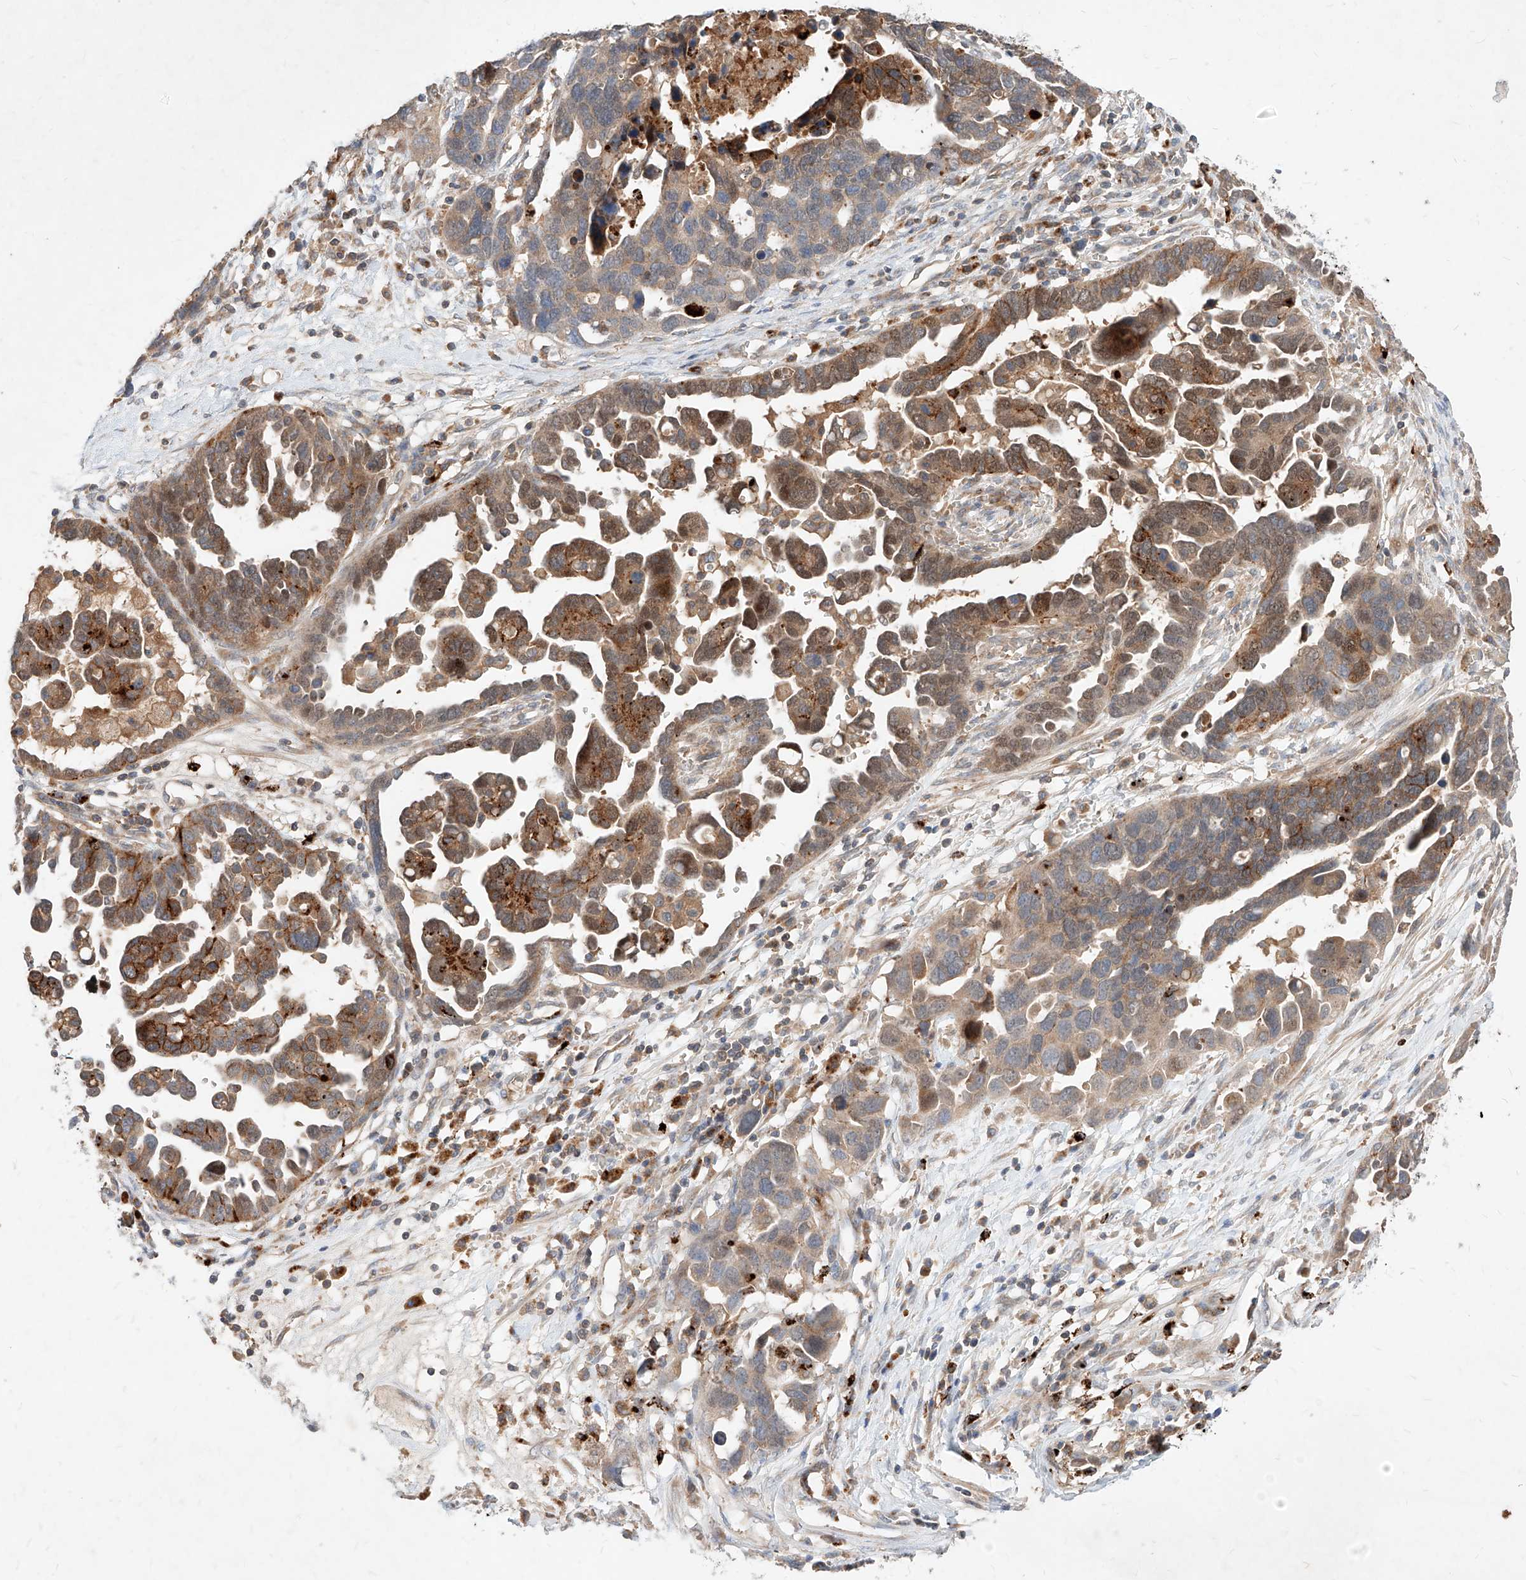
{"staining": {"intensity": "moderate", "quantity": ">75%", "location": "cytoplasmic/membranous"}, "tissue": "ovarian cancer", "cell_type": "Tumor cells", "image_type": "cancer", "snomed": [{"axis": "morphology", "description": "Cystadenocarcinoma, serous, NOS"}, {"axis": "topography", "description": "Ovary"}], "caption": "A medium amount of moderate cytoplasmic/membranous positivity is seen in approximately >75% of tumor cells in serous cystadenocarcinoma (ovarian) tissue. (DAB (3,3'-diaminobenzidine) IHC, brown staining for protein, blue staining for nuclei).", "gene": "TSNAX", "patient": {"sex": "female", "age": 54}}